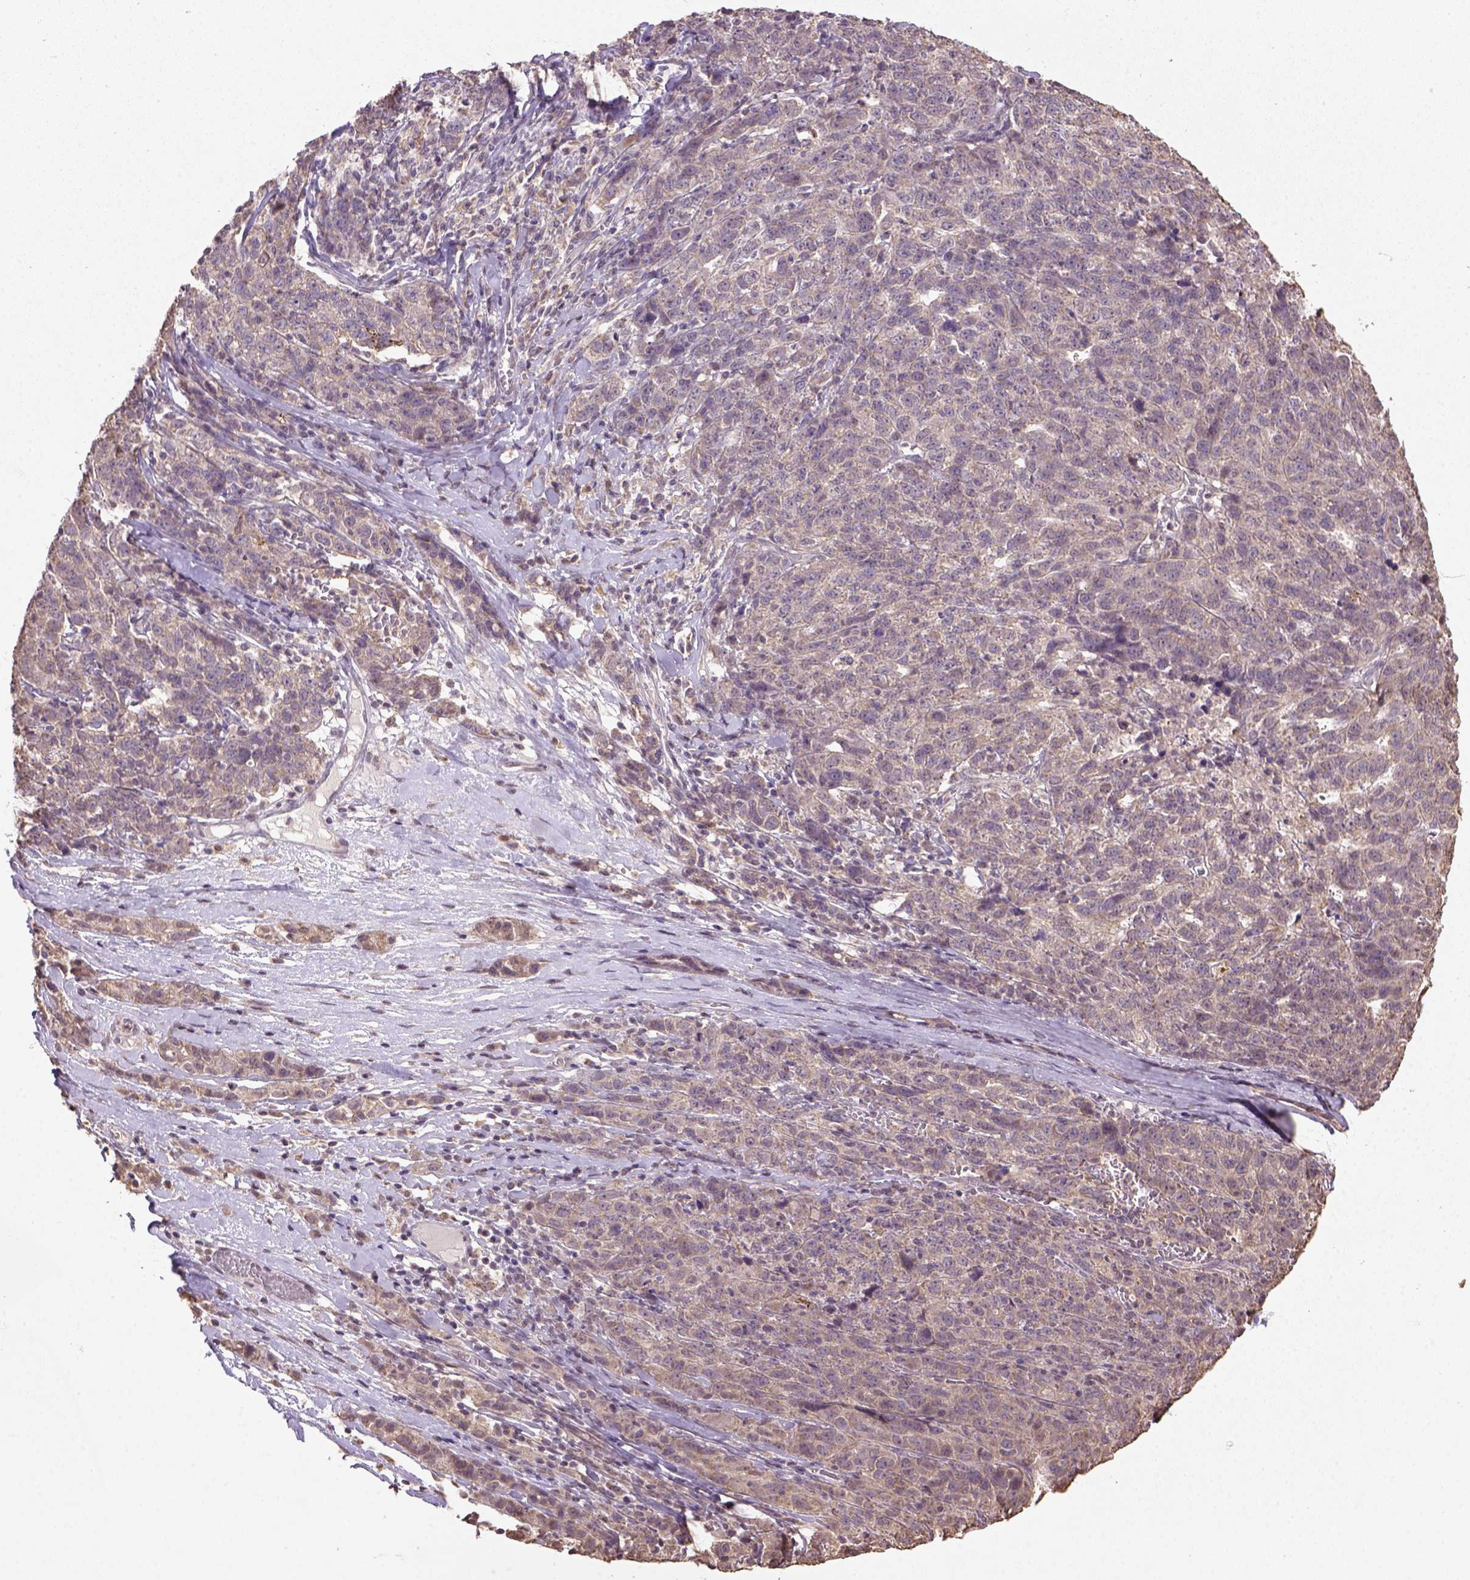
{"staining": {"intensity": "weak", "quantity": "25%-75%", "location": "cytoplasmic/membranous"}, "tissue": "ovarian cancer", "cell_type": "Tumor cells", "image_type": "cancer", "snomed": [{"axis": "morphology", "description": "Cystadenocarcinoma, serous, NOS"}, {"axis": "topography", "description": "Ovary"}], "caption": "Immunohistochemical staining of serous cystadenocarcinoma (ovarian) reveals low levels of weak cytoplasmic/membranous protein positivity in about 25%-75% of tumor cells. (DAB = brown stain, brightfield microscopy at high magnification).", "gene": "NUDT10", "patient": {"sex": "female", "age": 71}}